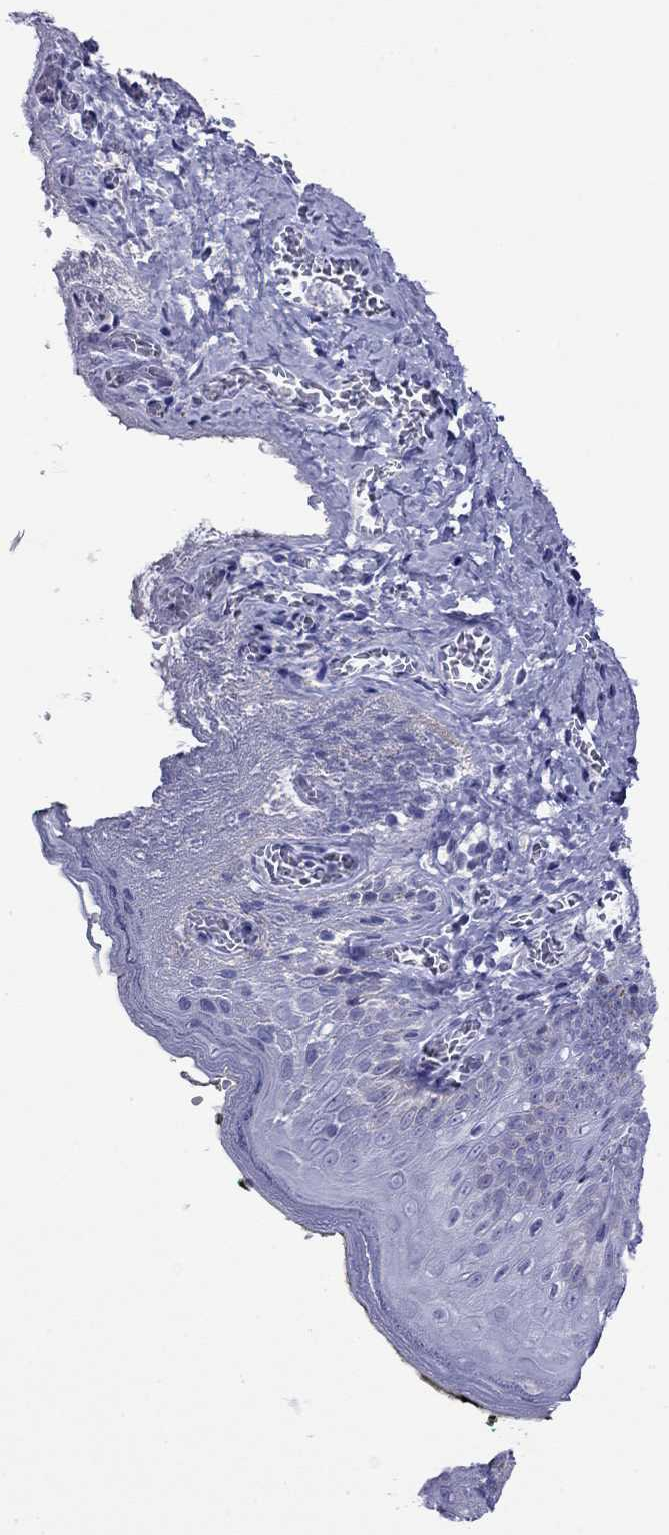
{"staining": {"intensity": "negative", "quantity": "none", "location": "none"}, "tissue": "skin", "cell_type": "Epidermal cells", "image_type": "normal", "snomed": [{"axis": "morphology", "description": "Normal tissue, NOS"}, {"axis": "topography", "description": "Vulva"}, {"axis": "topography", "description": "Peripheral nerve tissue"}], "caption": "An IHC histopathology image of benign skin is shown. There is no staining in epidermal cells of skin.", "gene": "FIGLA", "patient": {"sex": "female", "age": 66}}